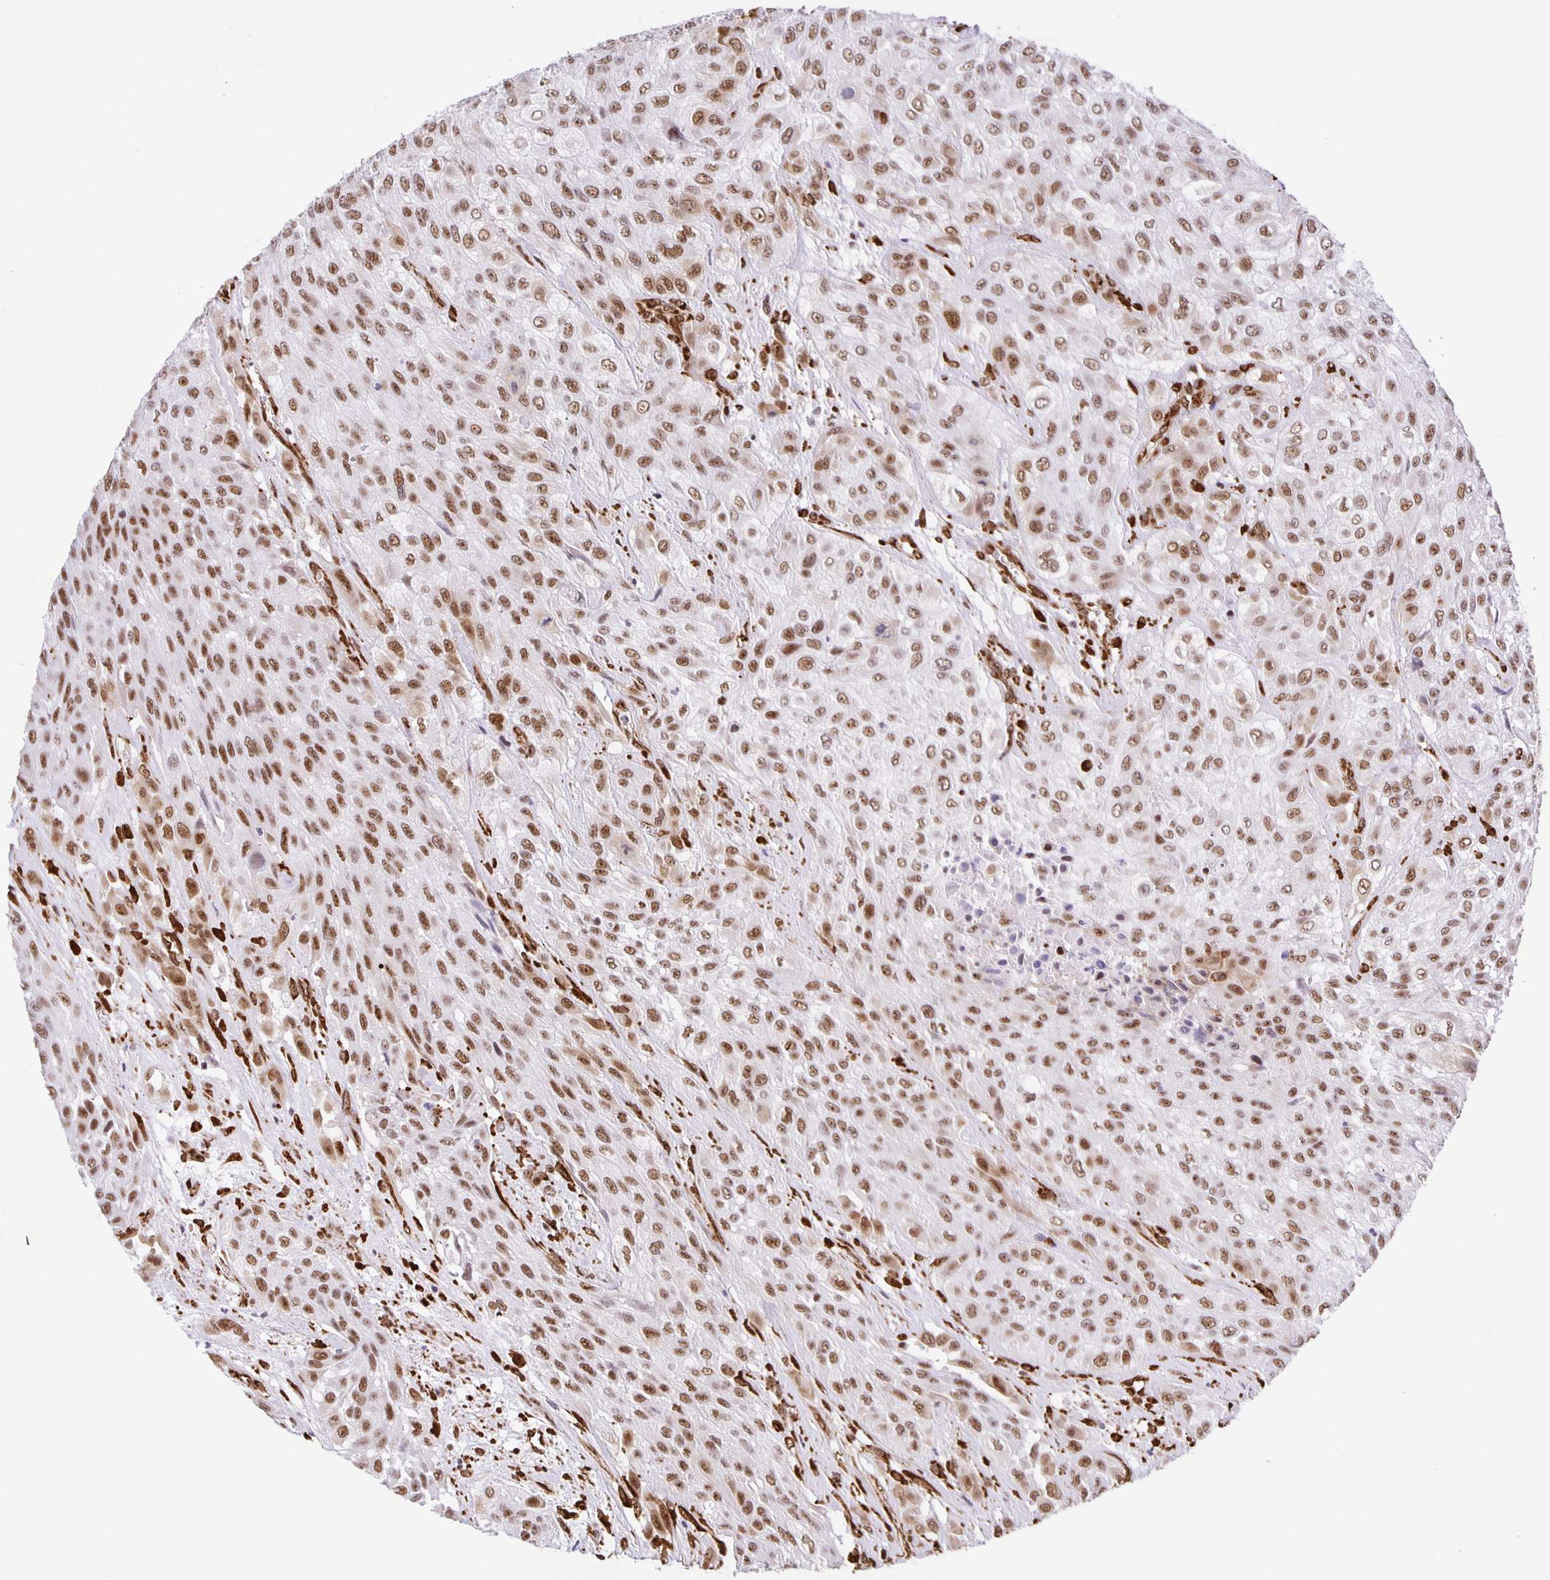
{"staining": {"intensity": "moderate", "quantity": ">75%", "location": "nuclear"}, "tissue": "urothelial cancer", "cell_type": "Tumor cells", "image_type": "cancer", "snomed": [{"axis": "morphology", "description": "Urothelial carcinoma, High grade"}, {"axis": "topography", "description": "Urinary bladder"}], "caption": "Urothelial carcinoma (high-grade) was stained to show a protein in brown. There is medium levels of moderate nuclear staining in about >75% of tumor cells.", "gene": "ZRANB2", "patient": {"sex": "male", "age": 57}}